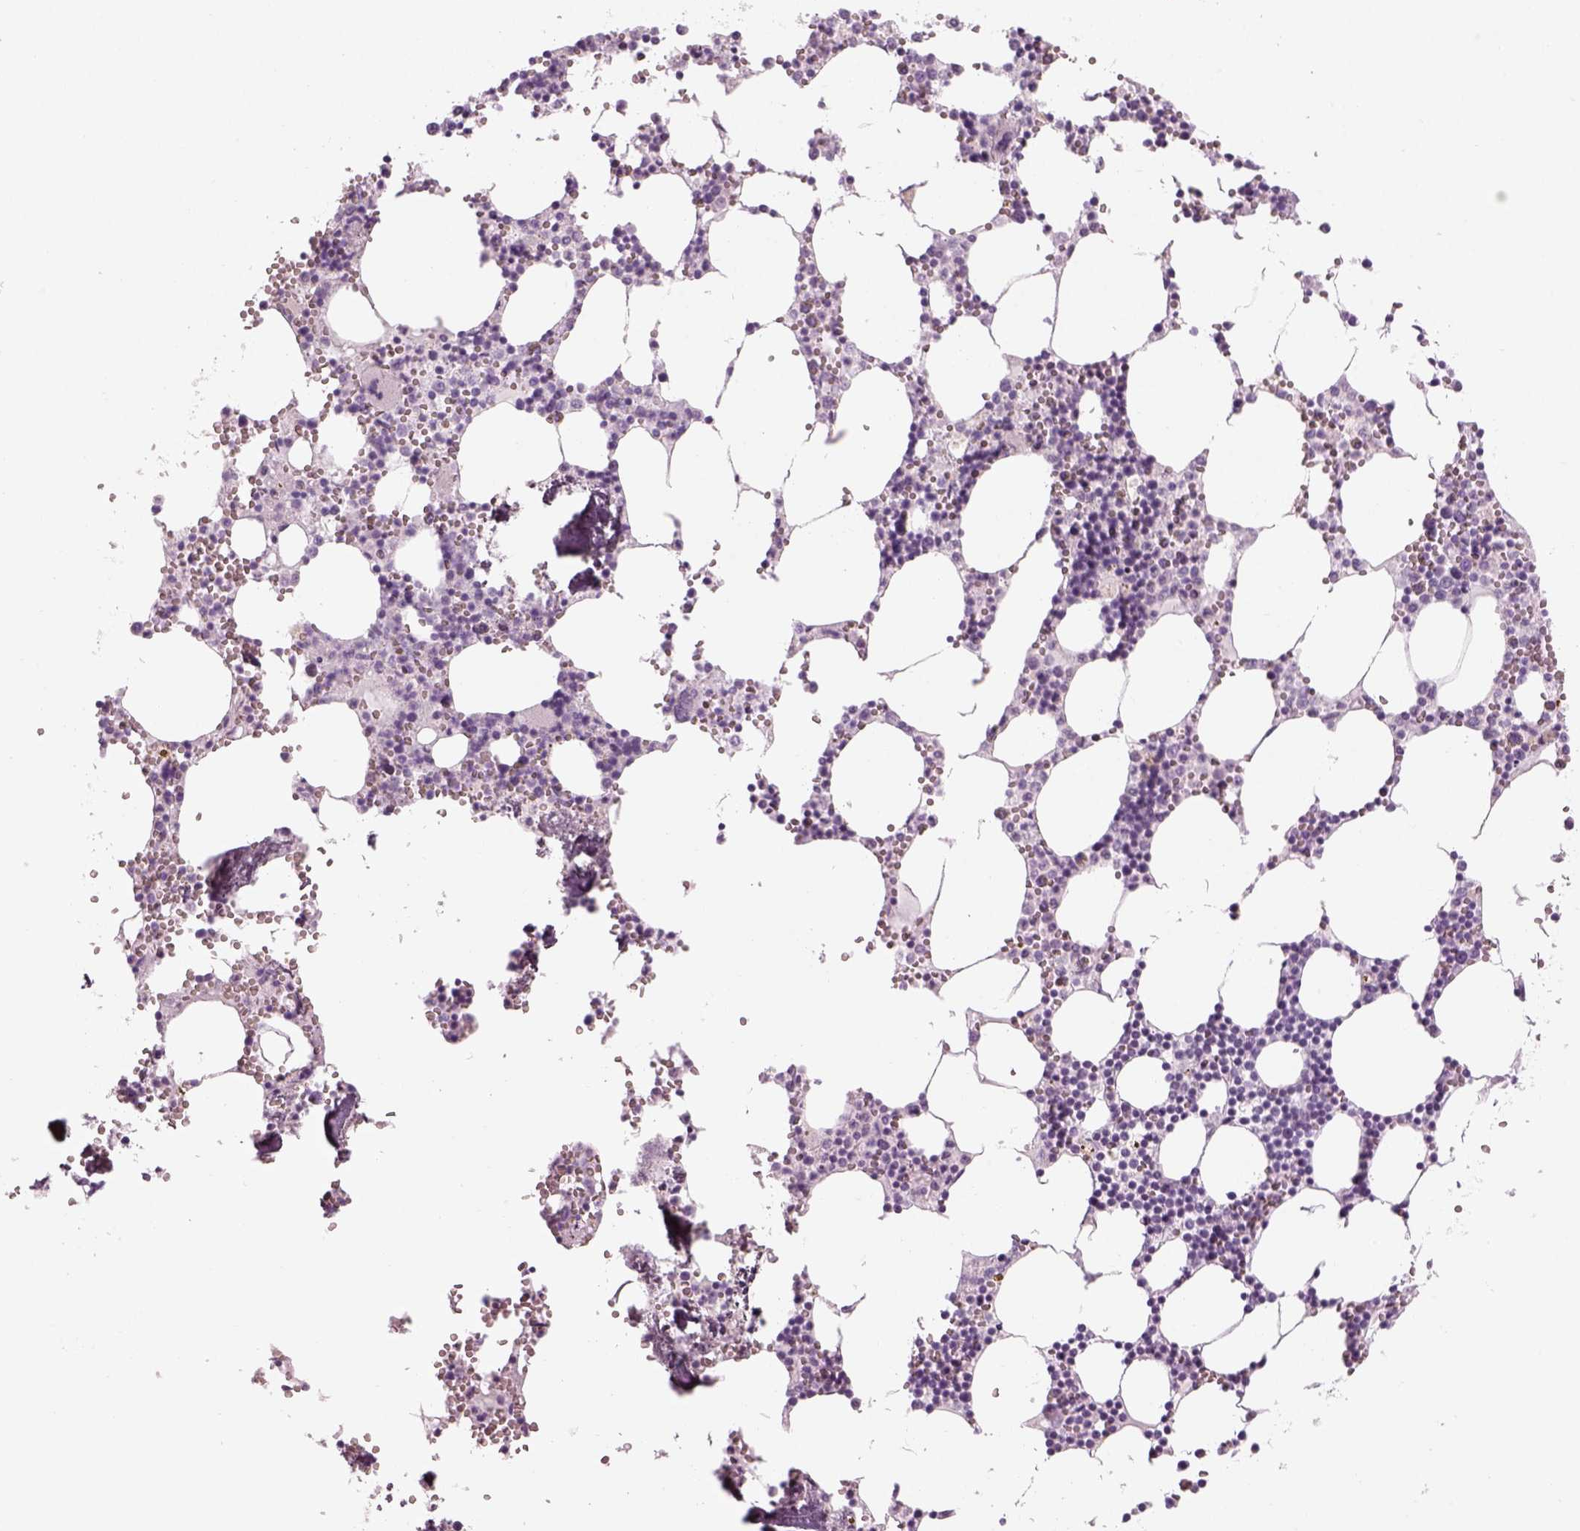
{"staining": {"intensity": "negative", "quantity": "none", "location": "none"}, "tissue": "bone marrow", "cell_type": "Hematopoietic cells", "image_type": "normal", "snomed": [{"axis": "morphology", "description": "Normal tissue, NOS"}, {"axis": "topography", "description": "Bone marrow"}], "caption": "Immunohistochemistry (IHC) histopathology image of normal human bone marrow stained for a protein (brown), which shows no expression in hematopoietic cells.", "gene": "SAG", "patient": {"sex": "male", "age": 54}}